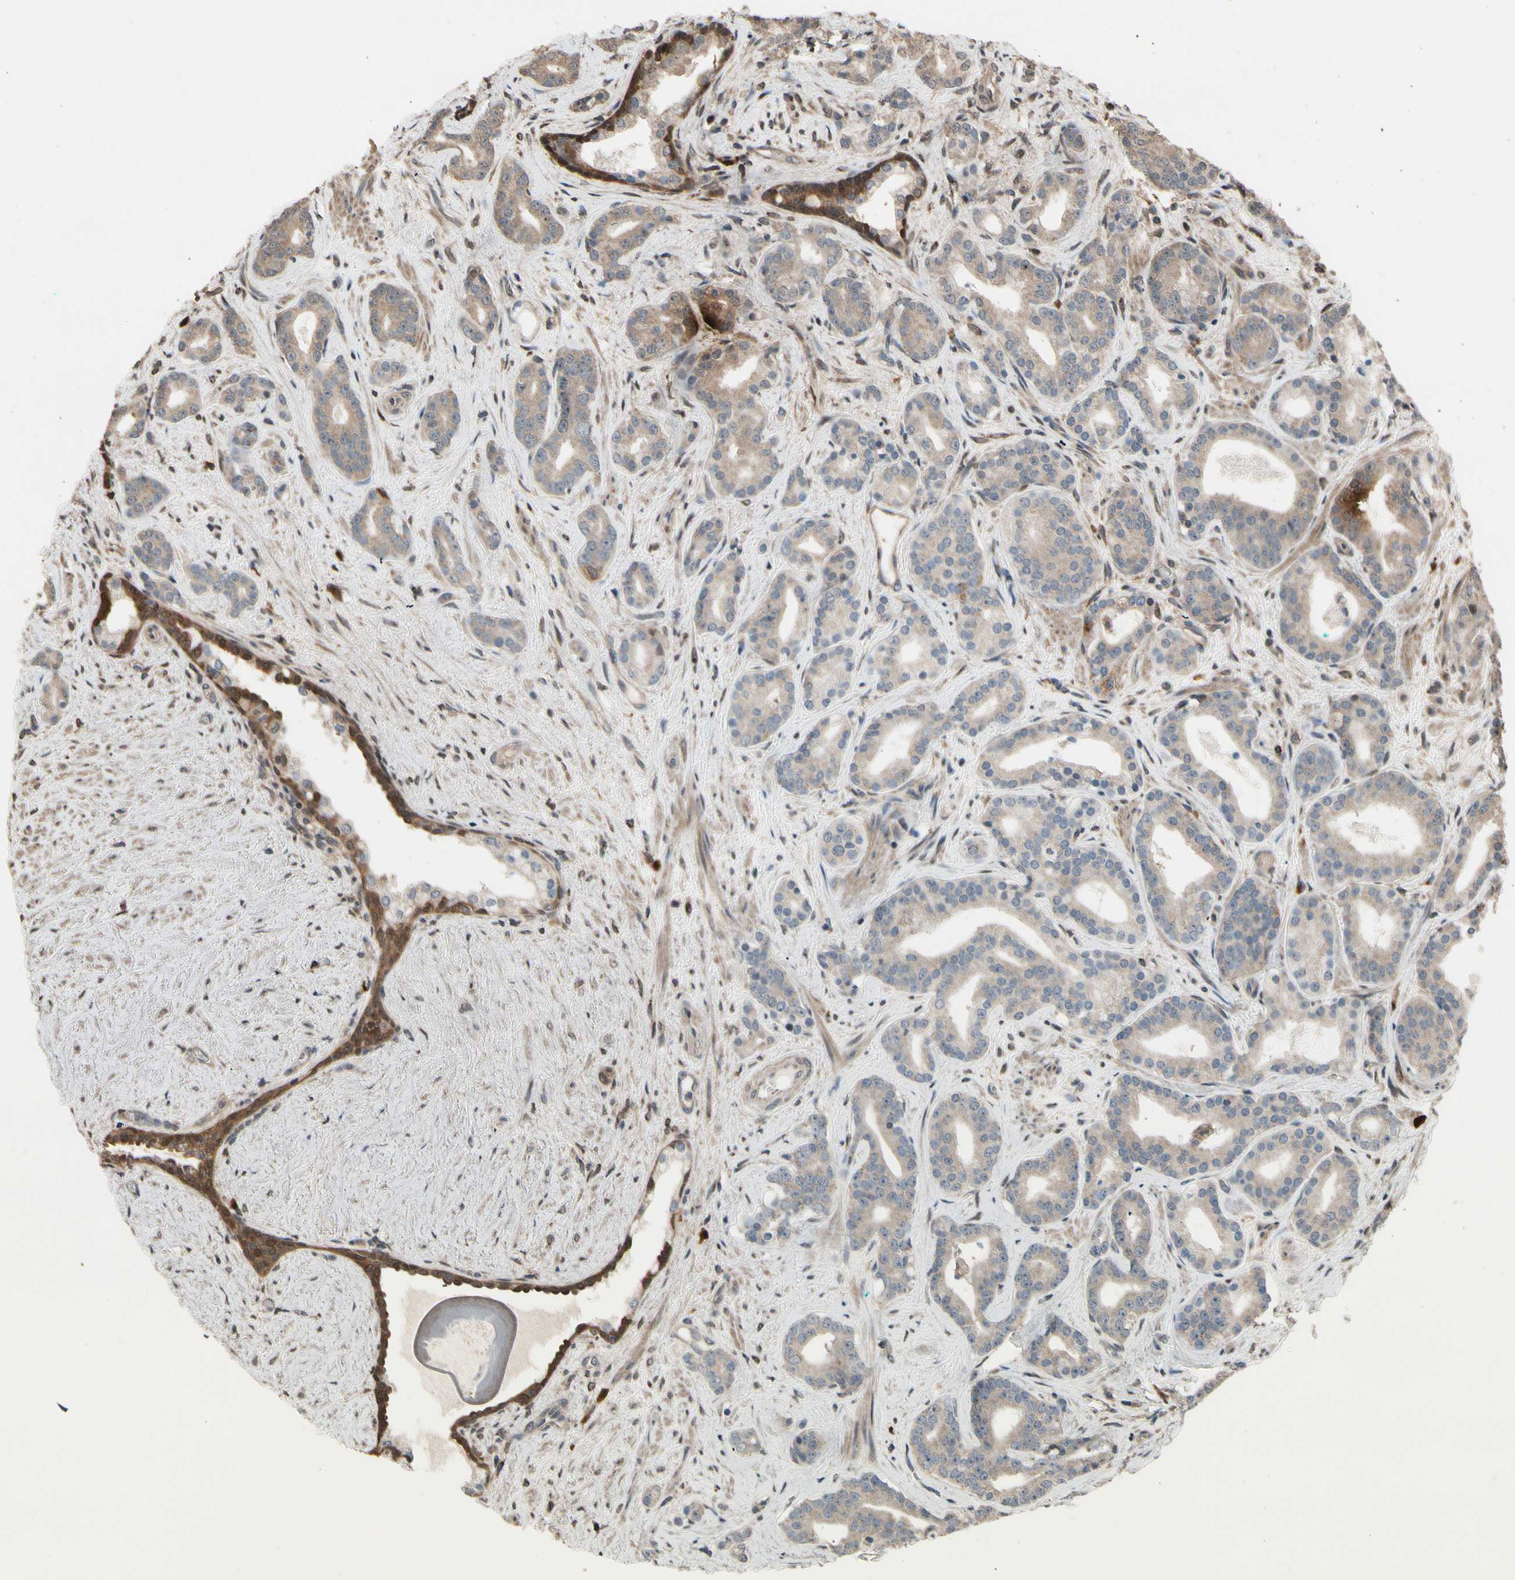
{"staining": {"intensity": "weak", "quantity": "25%-75%", "location": "cytoplasmic/membranous"}, "tissue": "prostate cancer", "cell_type": "Tumor cells", "image_type": "cancer", "snomed": [{"axis": "morphology", "description": "Adenocarcinoma, Low grade"}, {"axis": "topography", "description": "Prostate"}], "caption": "A high-resolution histopathology image shows immunohistochemistry (IHC) staining of prostate cancer, which demonstrates weak cytoplasmic/membranous positivity in about 25%-75% of tumor cells. (brown staining indicates protein expression, while blue staining denotes nuclei).", "gene": "CSF1R", "patient": {"sex": "male", "age": 63}}